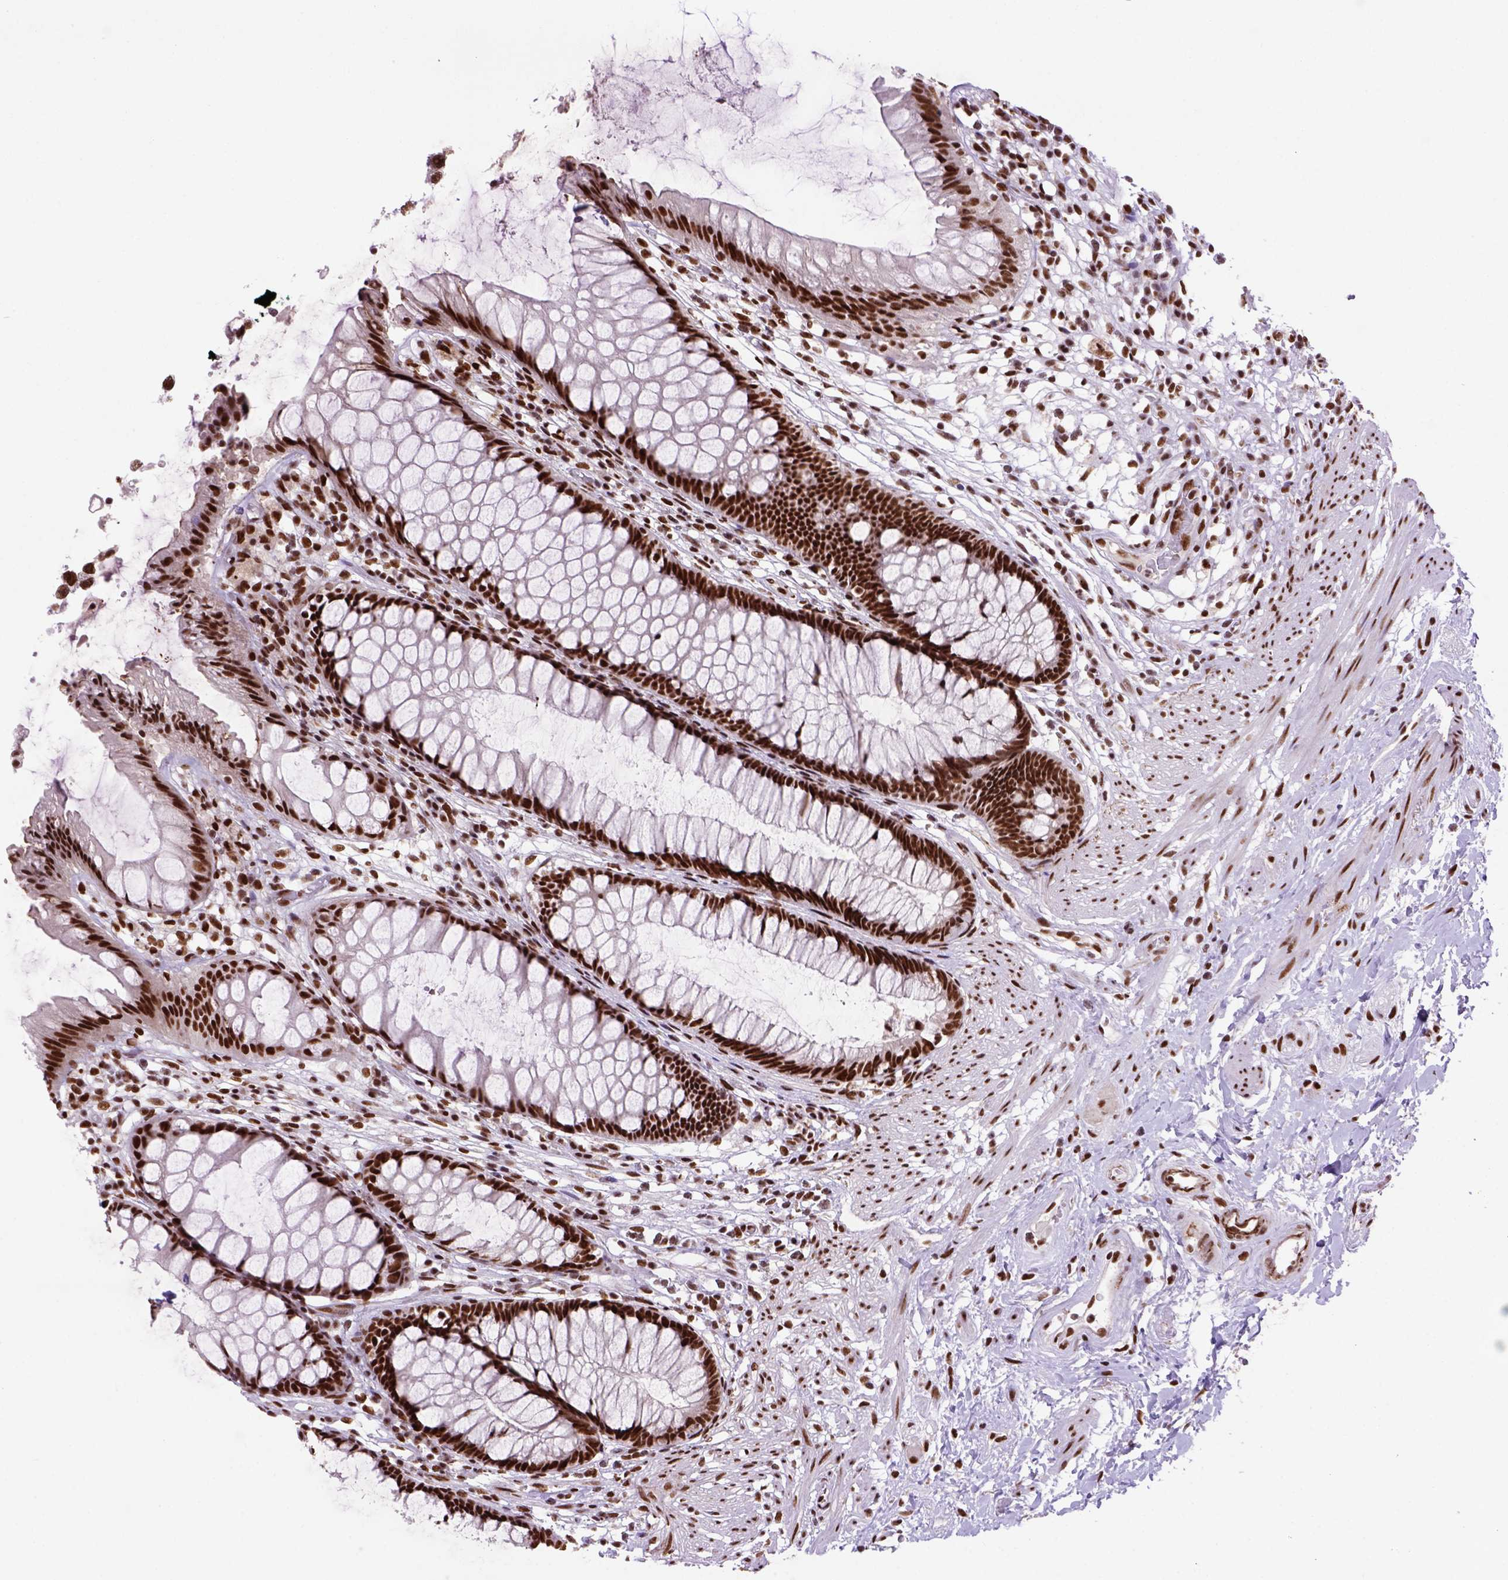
{"staining": {"intensity": "strong", "quantity": ">75%", "location": "nuclear"}, "tissue": "rectum", "cell_type": "Glandular cells", "image_type": "normal", "snomed": [{"axis": "morphology", "description": "Normal tissue, NOS"}, {"axis": "topography", "description": "Smooth muscle"}, {"axis": "topography", "description": "Rectum"}], "caption": "Immunohistochemical staining of normal human rectum shows >75% levels of strong nuclear protein positivity in approximately >75% of glandular cells. (DAB IHC with brightfield microscopy, high magnification).", "gene": "NSMCE2", "patient": {"sex": "male", "age": 53}}